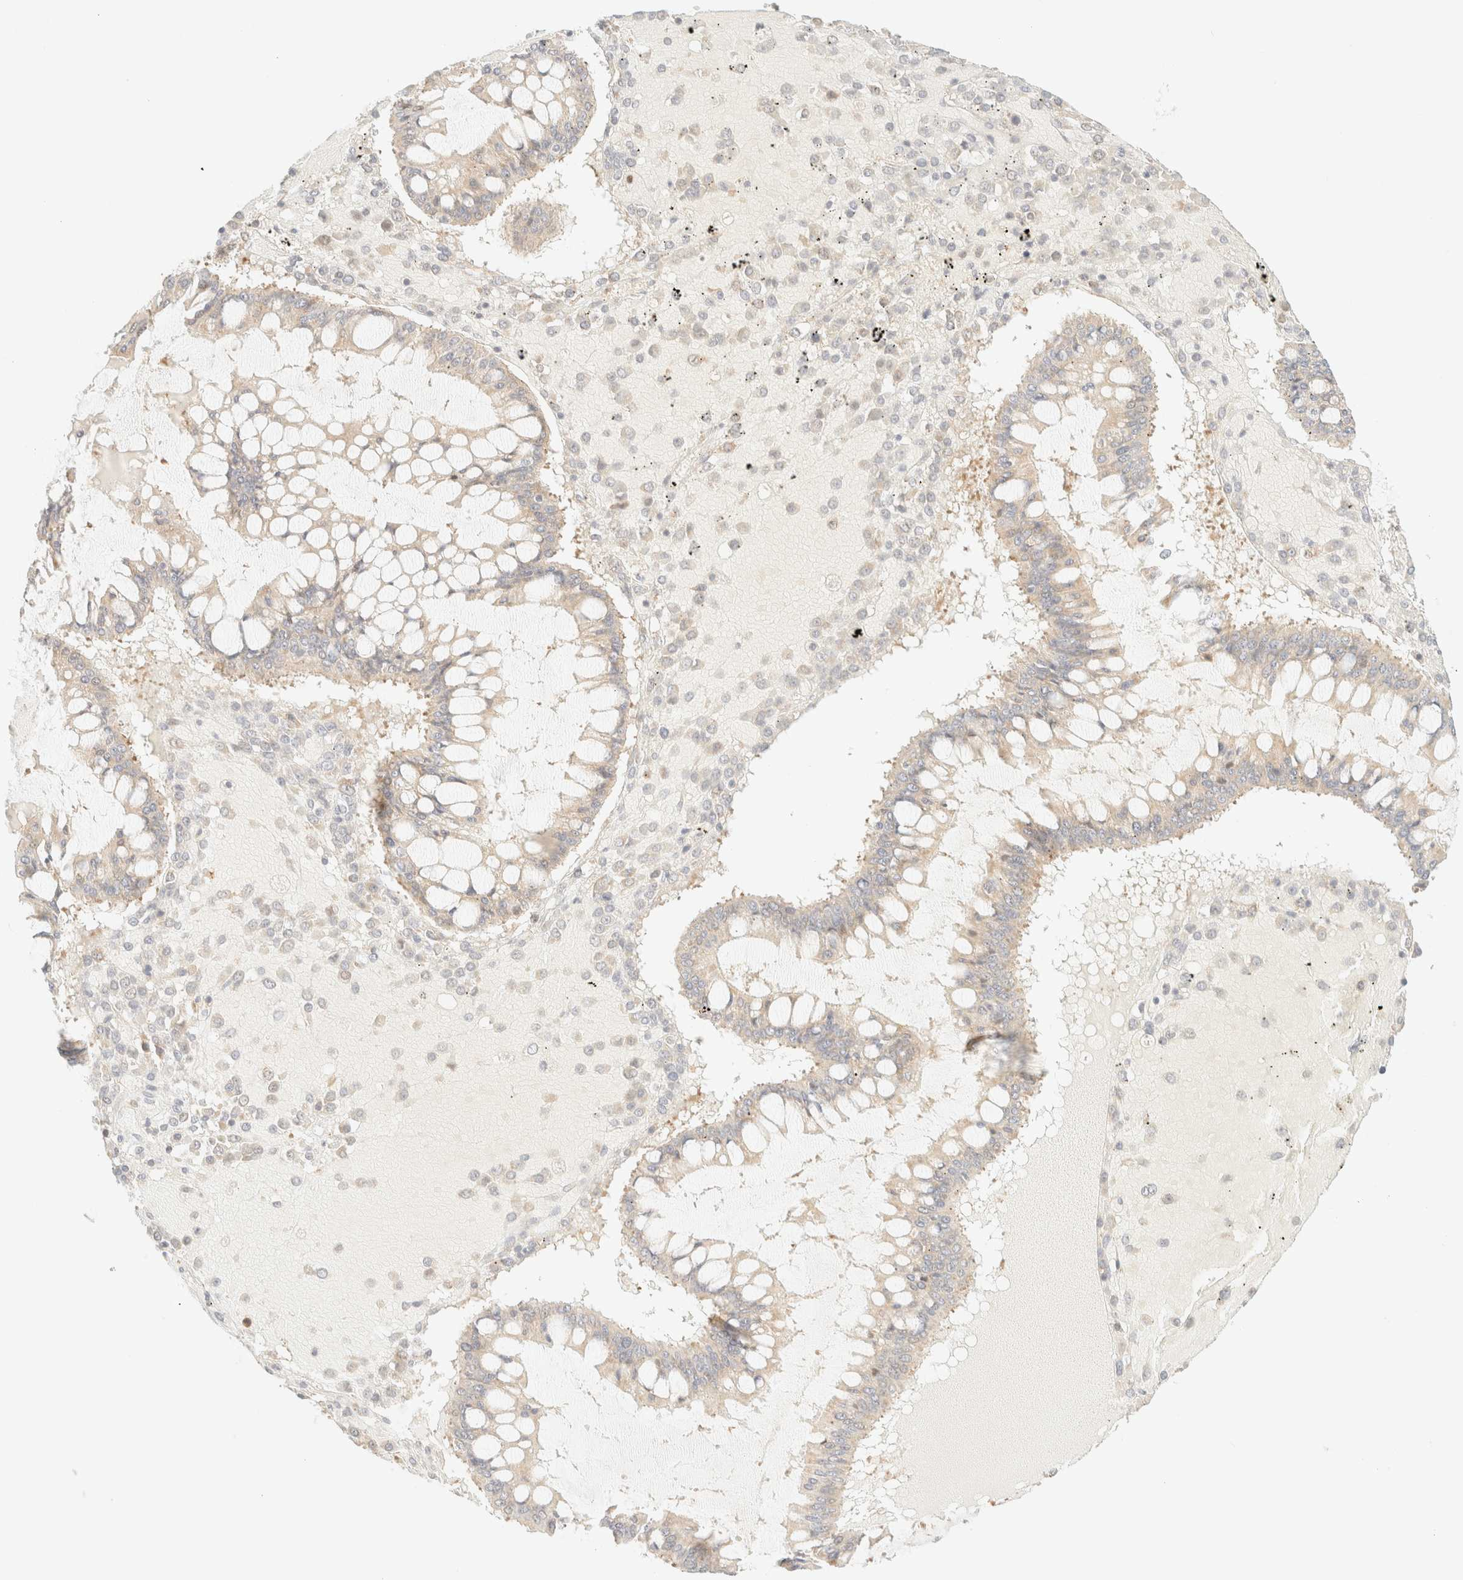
{"staining": {"intensity": "weak", "quantity": "<25%", "location": "cytoplasmic/membranous"}, "tissue": "ovarian cancer", "cell_type": "Tumor cells", "image_type": "cancer", "snomed": [{"axis": "morphology", "description": "Cystadenocarcinoma, mucinous, NOS"}, {"axis": "topography", "description": "Ovary"}], "caption": "A high-resolution histopathology image shows immunohistochemistry (IHC) staining of ovarian mucinous cystadenocarcinoma, which exhibits no significant expression in tumor cells.", "gene": "TSR1", "patient": {"sex": "female", "age": 73}}